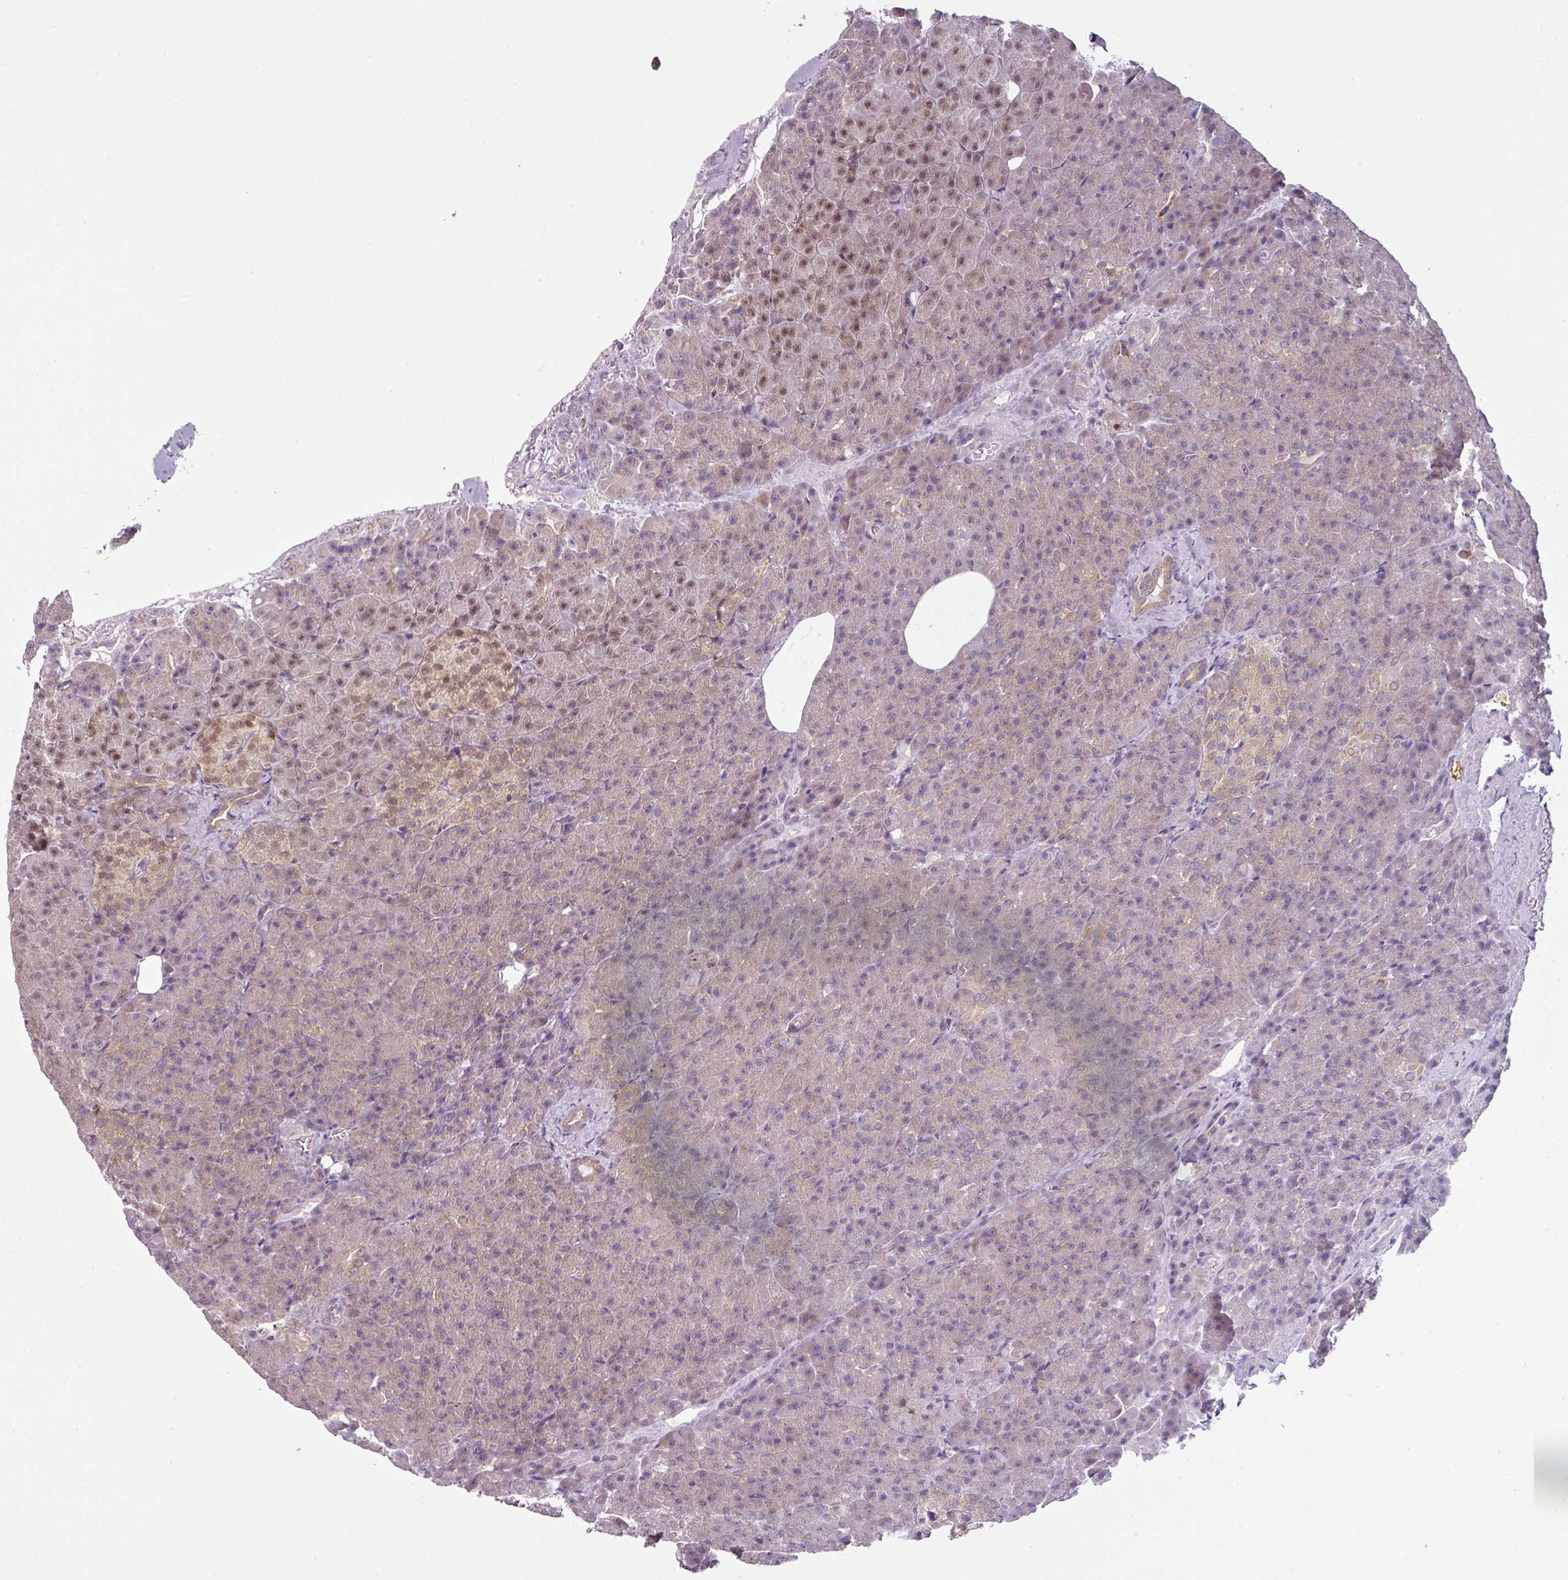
{"staining": {"intensity": "moderate", "quantity": "<25%", "location": "nuclear"}, "tissue": "pancreas", "cell_type": "Exocrine glandular cells", "image_type": "normal", "snomed": [{"axis": "morphology", "description": "Normal tissue, NOS"}, {"axis": "topography", "description": "Pancreas"}], "caption": "Unremarkable pancreas reveals moderate nuclear staining in approximately <25% of exocrine glandular cells, visualized by immunohistochemistry.", "gene": "DERPC", "patient": {"sex": "female", "age": 74}}